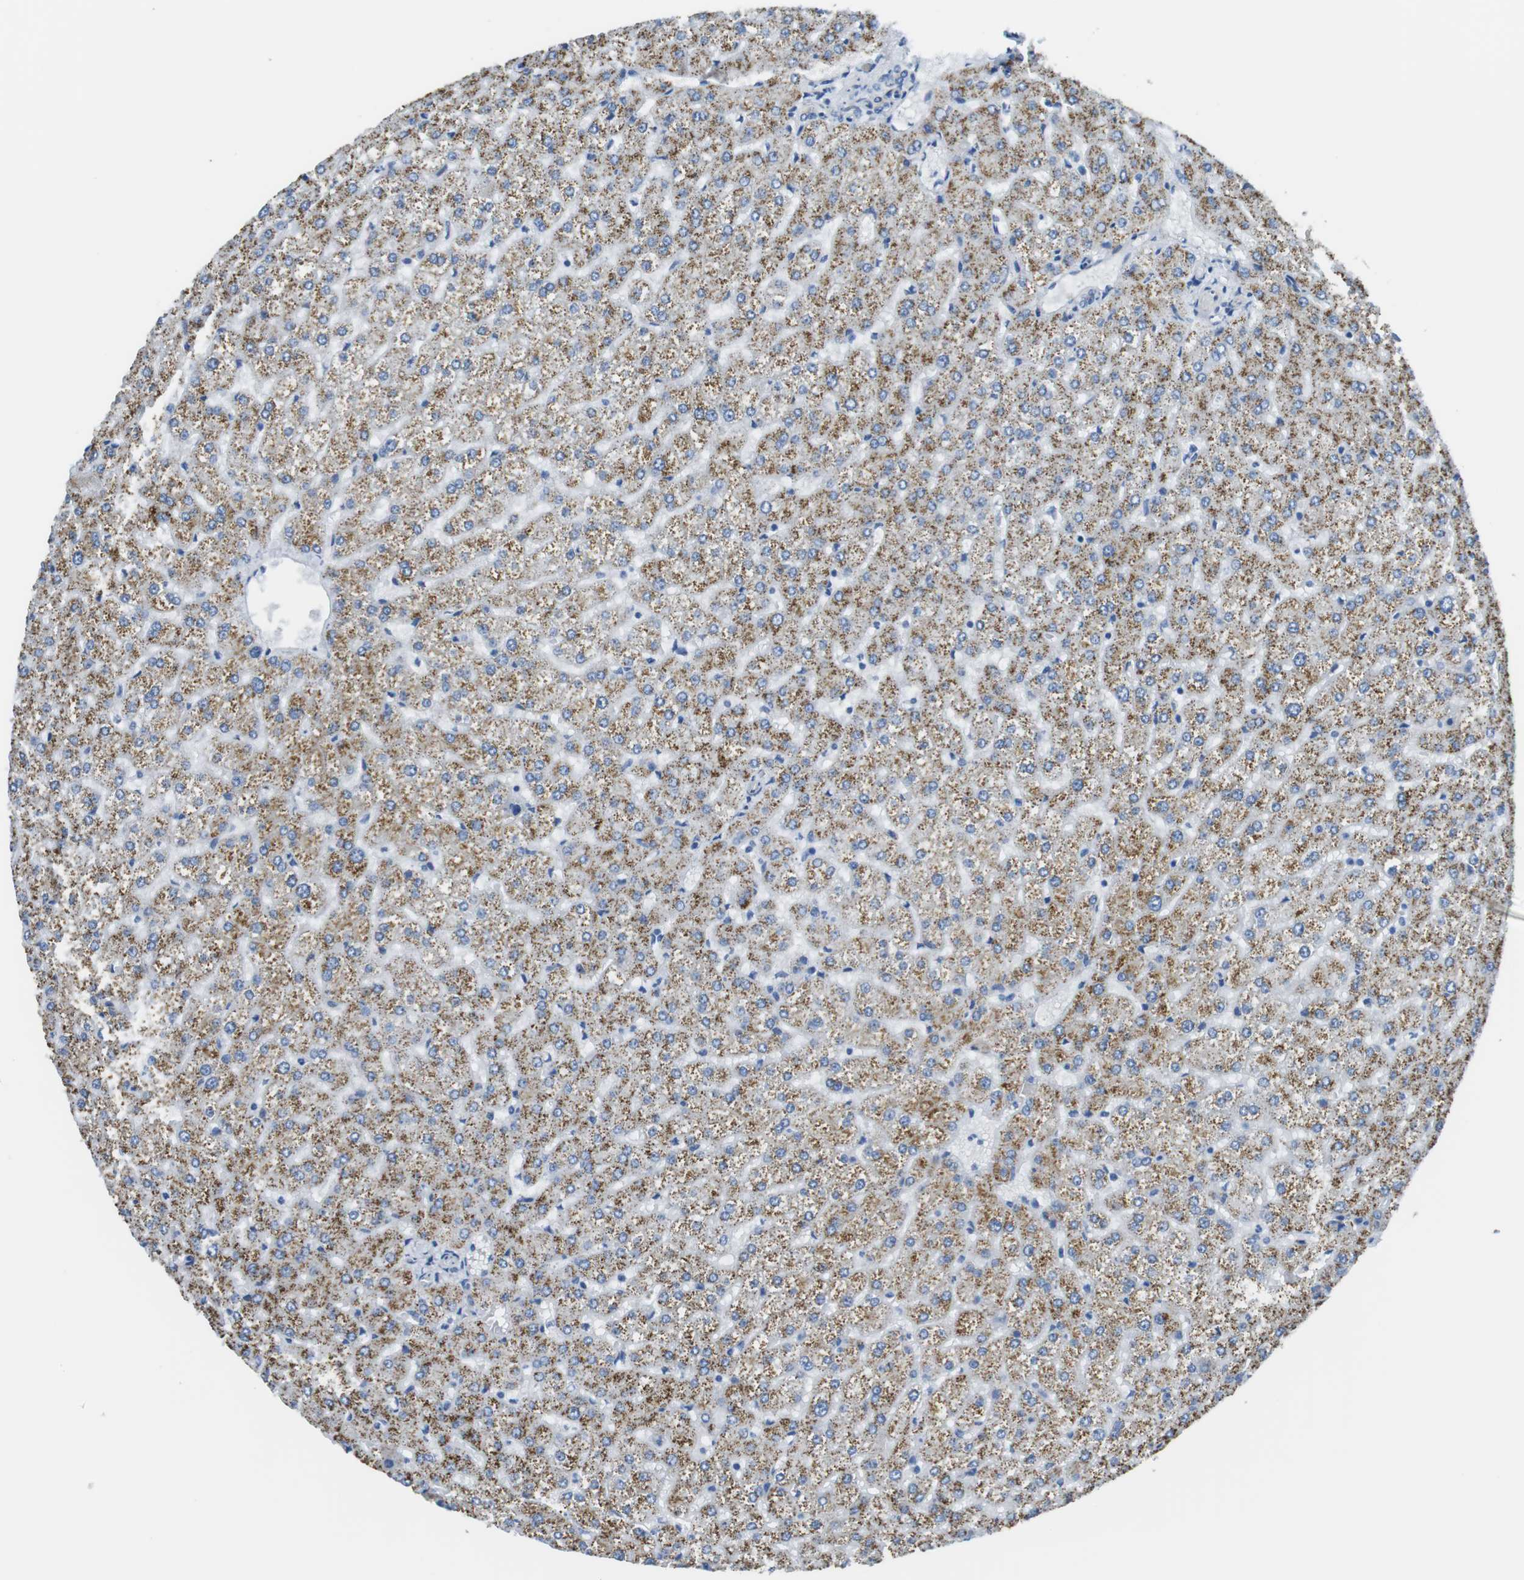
{"staining": {"intensity": "weak", "quantity": "25%-75%", "location": "cytoplasmic/membranous"}, "tissue": "liver", "cell_type": "Cholangiocytes", "image_type": "normal", "snomed": [{"axis": "morphology", "description": "Normal tissue, NOS"}, {"axis": "topography", "description": "Liver"}], "caption": "A brown stain highlights weak cytoplasmic/membranous staining of a protein in cholangiocytes of normal liver. Immunohistochemistry (ihc) stains the protein of interest in brown and the nuclei are stained blue.", "gene": "CDH8", "patient": {"sex": "female", "age": 32}}